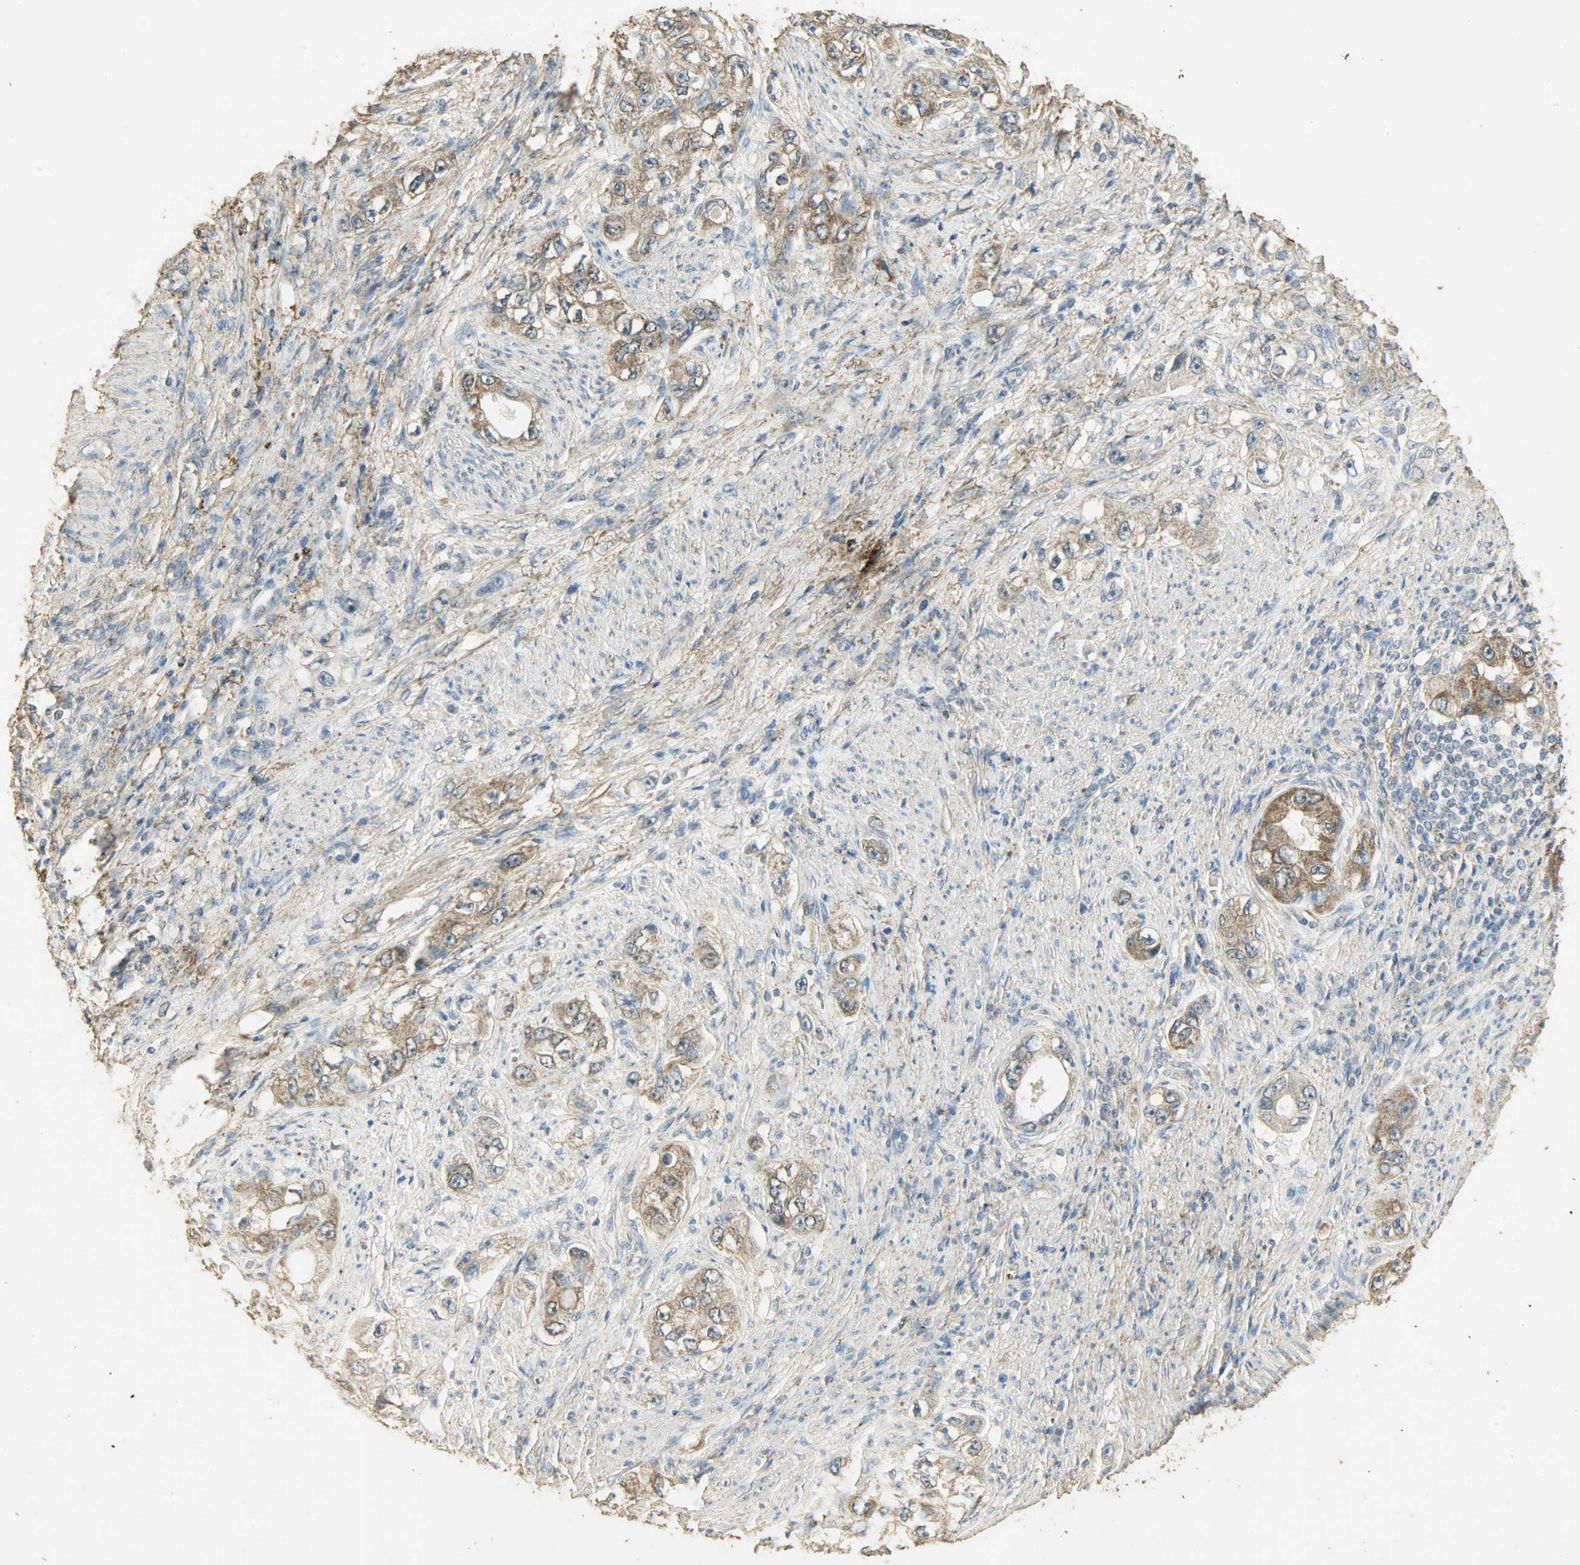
{"staining": {"intensity": "moderate", "quantity": ">75%", "location": "cytoplasmic/membranous"}, "tissue": "stomach cancer", "cell_type": "Tumor cells", "image_type": "cancer", "snomed": [{"axis": "morphology", "description": "Adenocarcinoma, NOS"}, {"axis": "topography", "description": "Stomach, lower"}], "caption": "About >75% of tumor cells in adenocarcinoma (stomach) exhibit moderate cytoplasmic/membranous protein positivity as visualized by brown immunohistochemical staining.", "gene": "ASB9", "patient": {"sex": "female", "age": 93}}